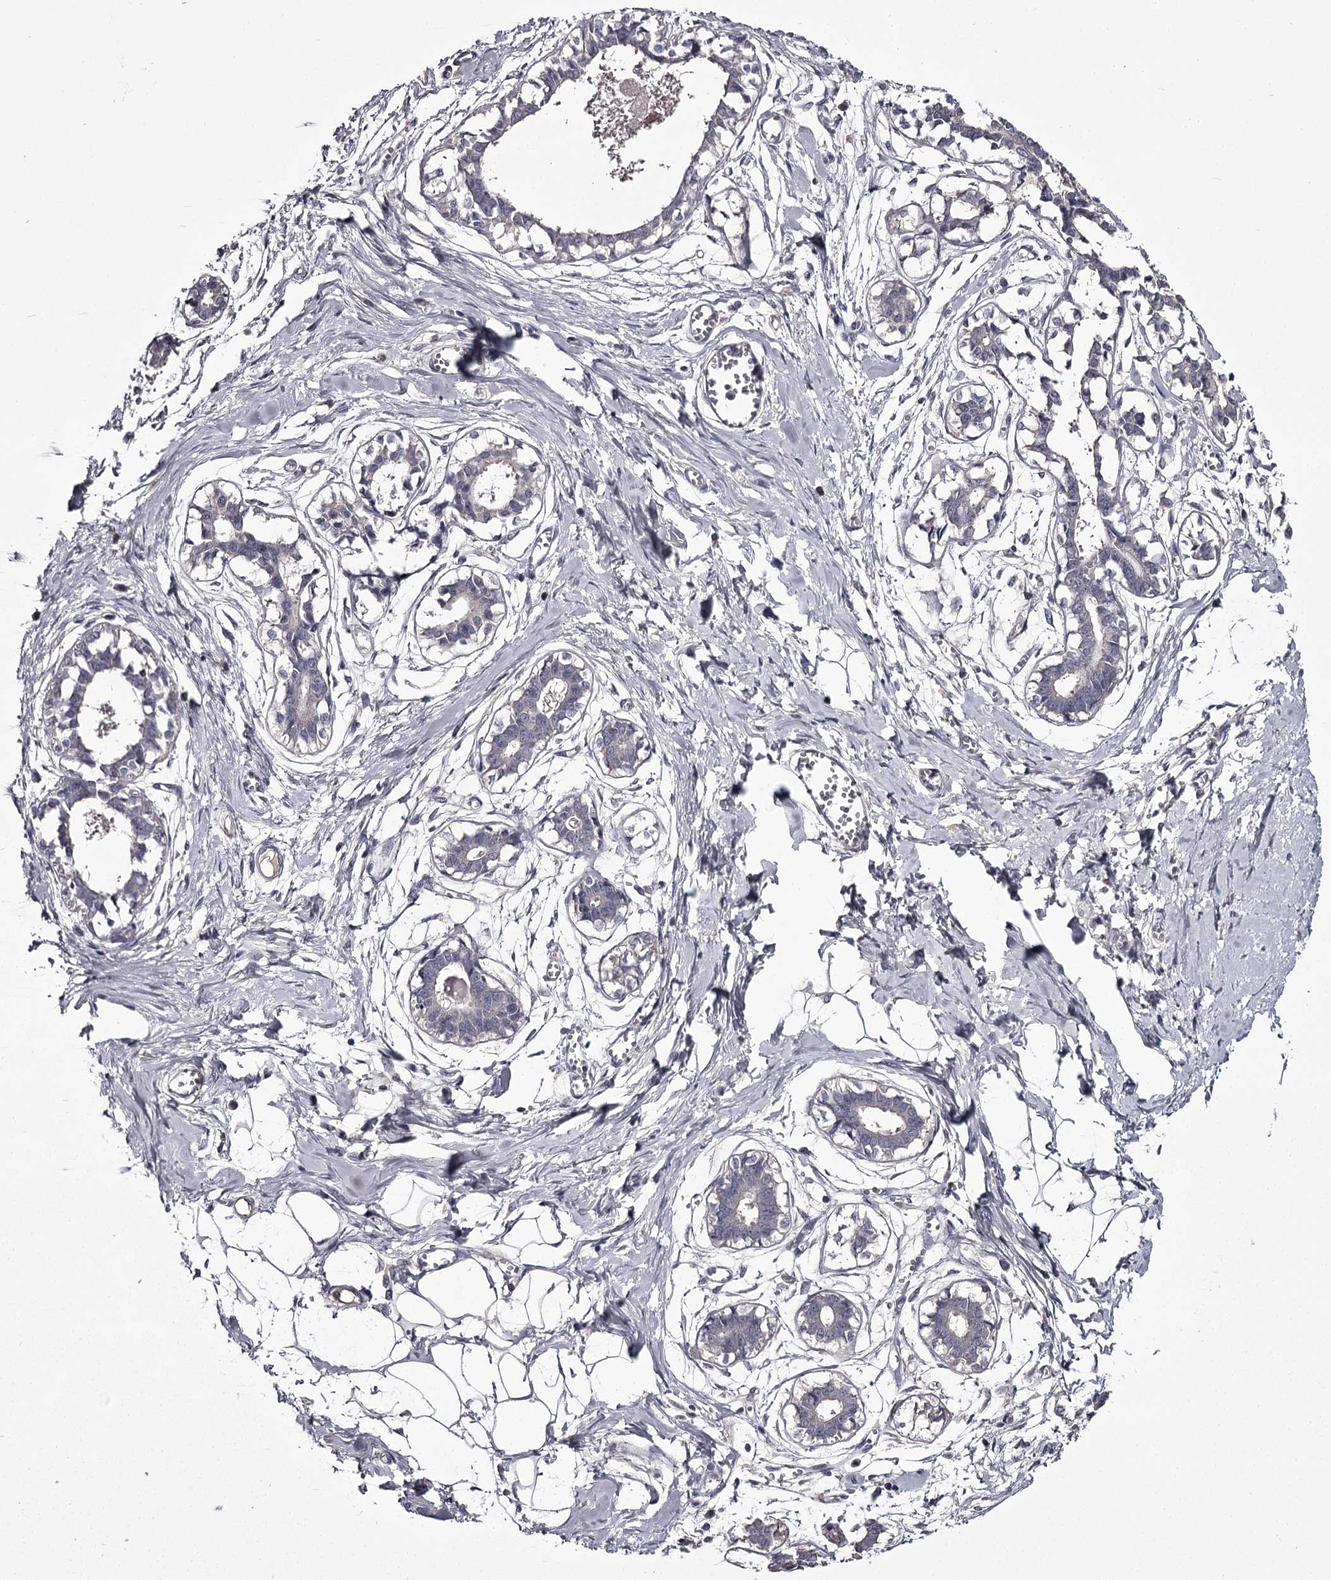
{"staining": {"intensity": "negative", "quantity": "none", "location": "none"}, "tissue": "breast", "cell_type": "Adipocytes", "image_type": "normal", "snomed": [{"axis": "morphology", "description": "Normal tissue, NOS"}, {"axis": "topography", "description": "Breast"}], "caption": "Protein analysis of unremarkable breast demonstrates no significant staining in adipocytes. The staining was performed using DAB (3,3'-diaminobenzidine) to visualize the protein expression in brown, while the nuclei were stained in blue with hematoxylin (Magnification: 20x).", "gene": "PRM2", "patient": {"sex": "female", "age": 27}}